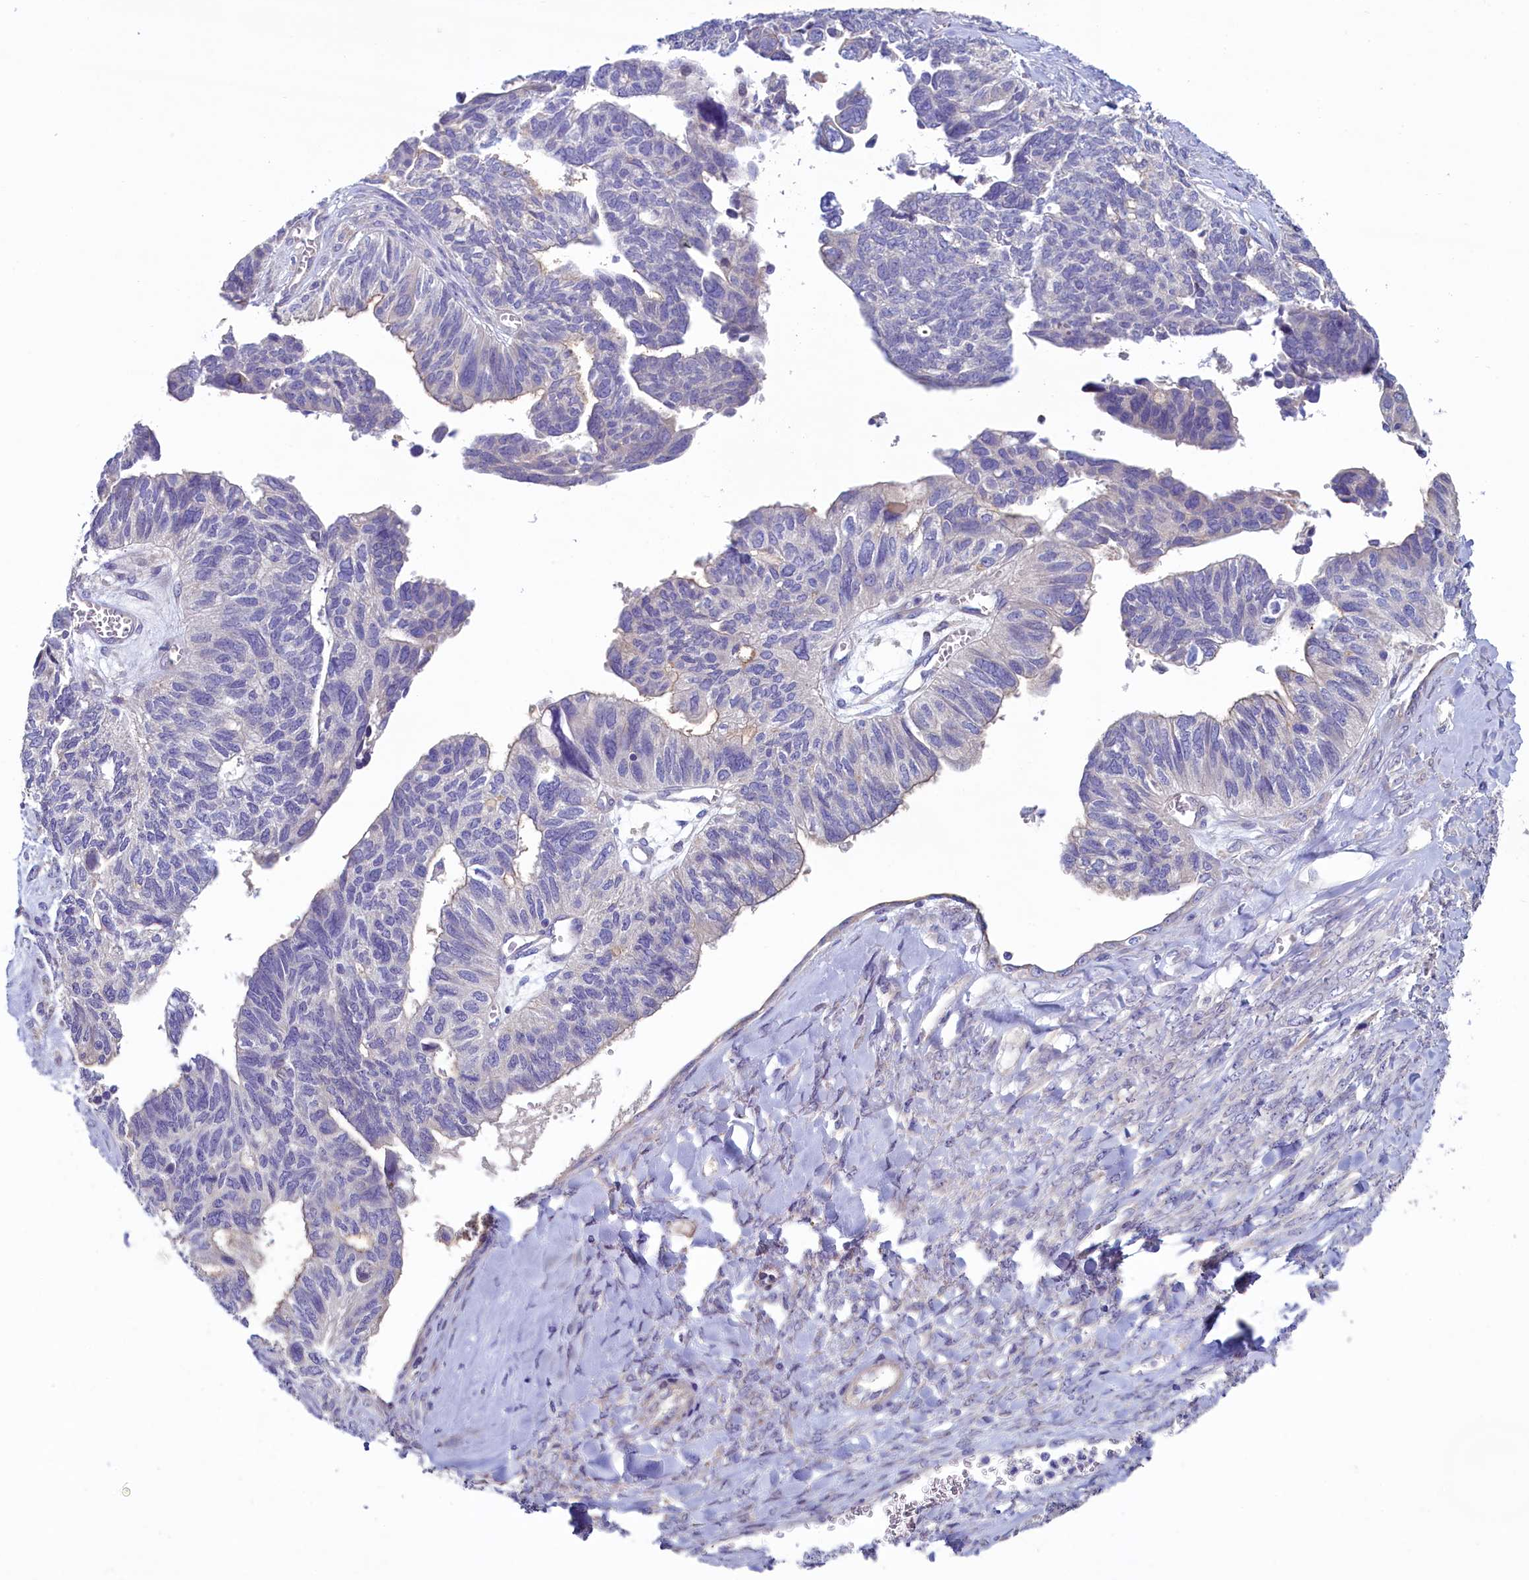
{"staining": {"intensity": "negative", "quantity": "none", "location": "none"}, "tissue": "ovarian cancer", "cell_type": "Tumor cells", "image_type": "cancer", "snomed": [{"axis": "morphology", "description": "Cystadenocarcinoma, serous, NOS"}, {"axis": "topography", "description": "Ovary"}], "caption": "A histopathology image of human ovarian cancer is negative for staining in tumor cells.", "gene": "KRBOX5", "patient": {"sex": "female", "age": 79}}